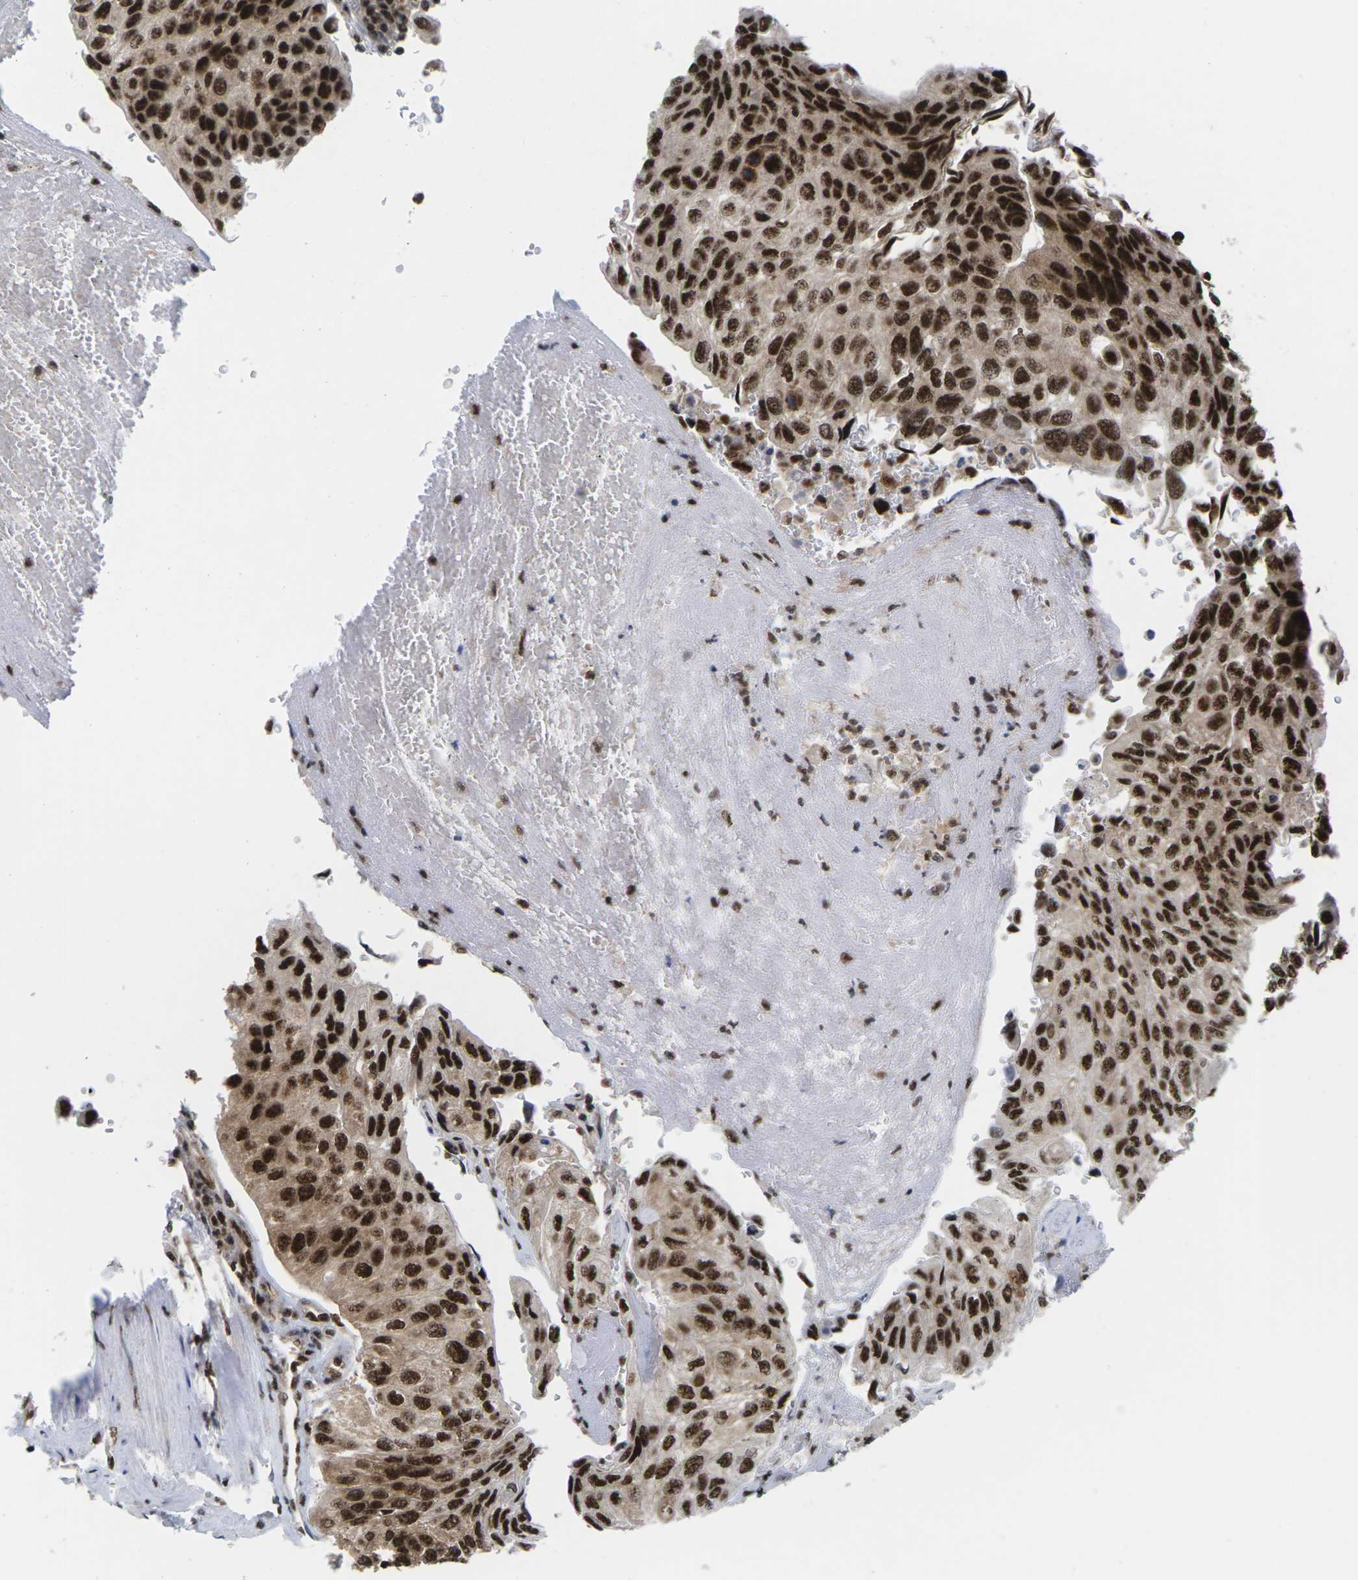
{"staining": {"intensity": "strong", "quantity": ">75%", "location": "nuclear"}, "tissue": "urothelial cancer", "cell_type": "Tumor cells", "image_type": "cancer", "snomed": [{"axis": "morphology", "description": "Urothelial carcinoma, High grade"}, {"axis": "topography", "description": "Urinary bladder"}], "caption": "A micrograph of human urothelial cancer stained for a protein demonstrates strong nuclear brown staining in tumor cells.", "gene": "MAGOH", "patient": {"sex": "male", "age": 66}}